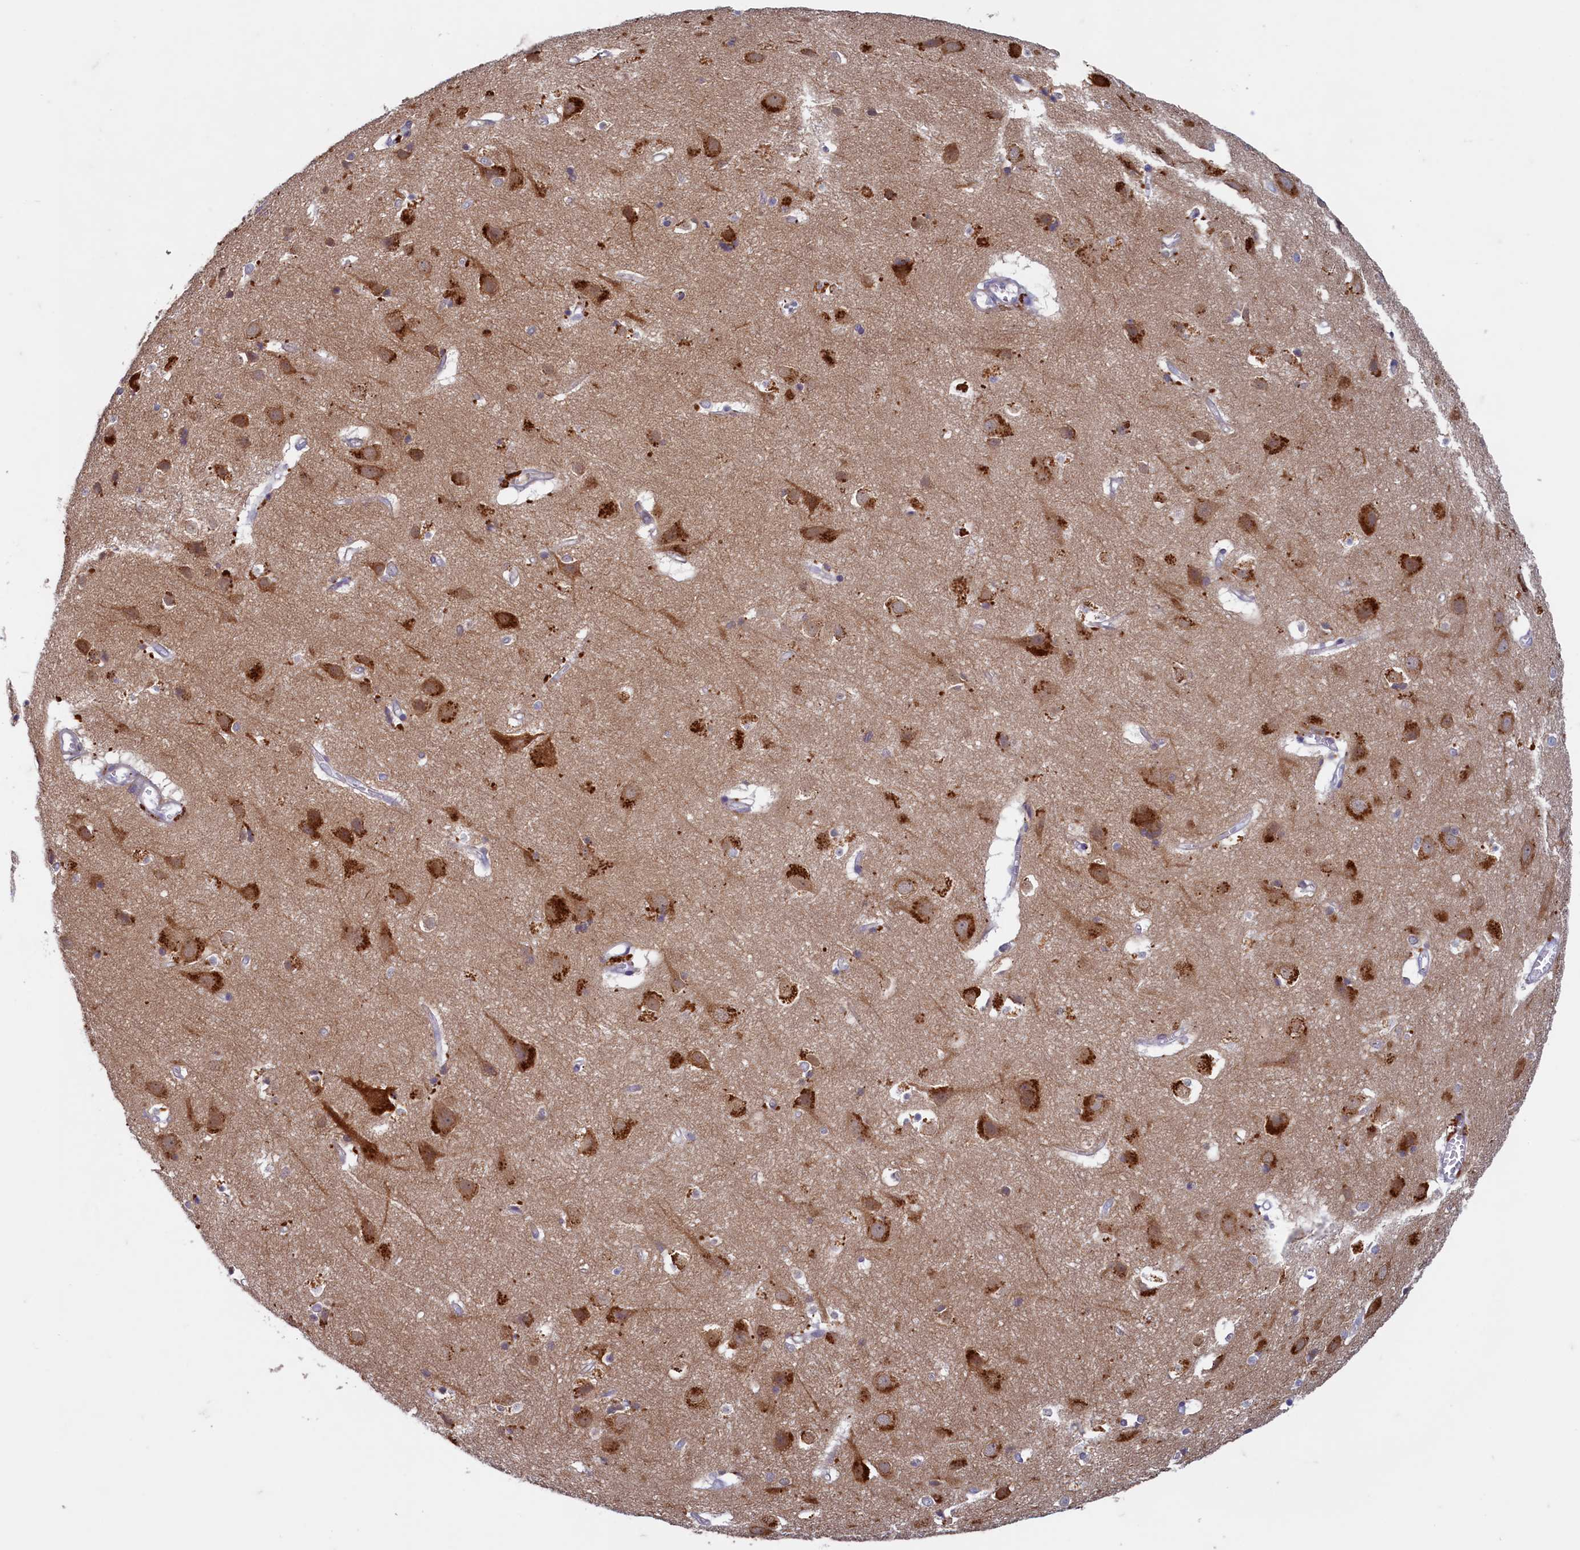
{"staining": {"intensity": "negative", "quantity": "none", "location": "none"}, "tissue": "cerebral cortex", "cell_type": "Endothelial cells", "image_type": "normal", "snomed": [{"axis": "morphology", "description": "Normal tissue, NOS"}, {"axis": "topography", "description": "Cerebral cortex"}], "caption": "Immunohistochemistry (IHC) of unremarkable human cerebral cortex reveals no positivity in endothelial cells. (Stains: DAB (3,3'-diaminobenzidine) immunohistochemistry with hematoxylin counter stain, Microscopy: brightfield microscopy at high magnification).", "gene": "MAP1LC3A", "patient": {"sex": "male", "age": 54}}